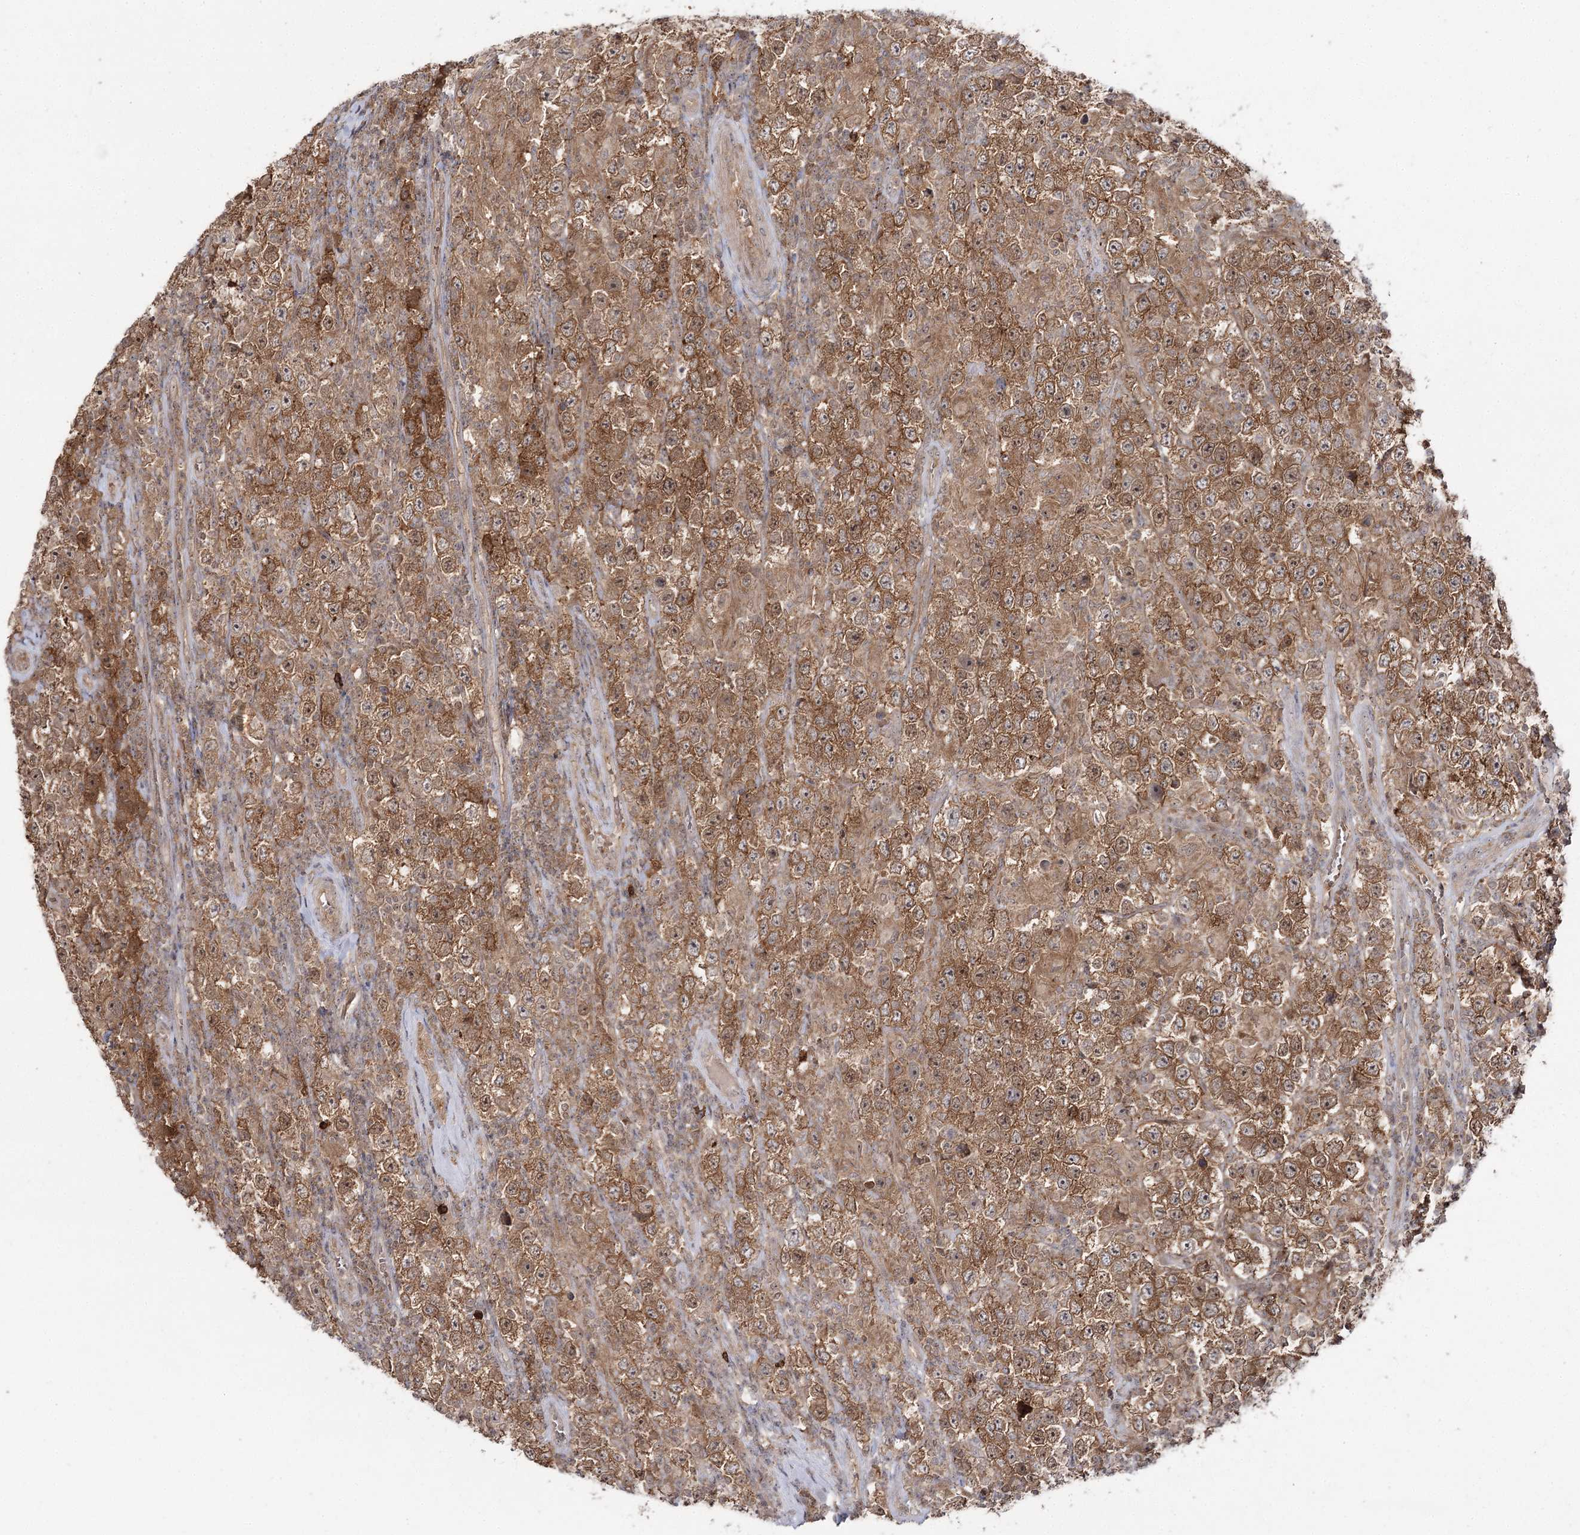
{"staining": {"intensity": "moderate", "quantity": ">75%", "location": "cytoplasmic/membranous"}, "tissue": "testis cancer", "cell_type": "Tumor cells", "image_type": "cancer", "snomed": [{"axis": "morphology", "description": "Normal tissue, NOS"}, {"axis": "morphology", "description": "Urothelial carcinoma, High grade"}, {"axis": "morphology", "description": "Seminoma, NOS"}, {"axis": "morphology", "description": "Carcinoma, Embryonal, NOS"}, {"axis": "topography", "description": "Urinary bladder"}, {"axis": "topography", "description": "Testis"}], "caption": "Immunohistochemistry histopathology image of human testis cancer (seminoma) stained for a protein (brown), which displays medium levels of moderate cytoplasmic/membranous positivity in approximately >75% of tumor cells.", "gene": "WDR44", "patient": {"sex": "male", "age": 41}}